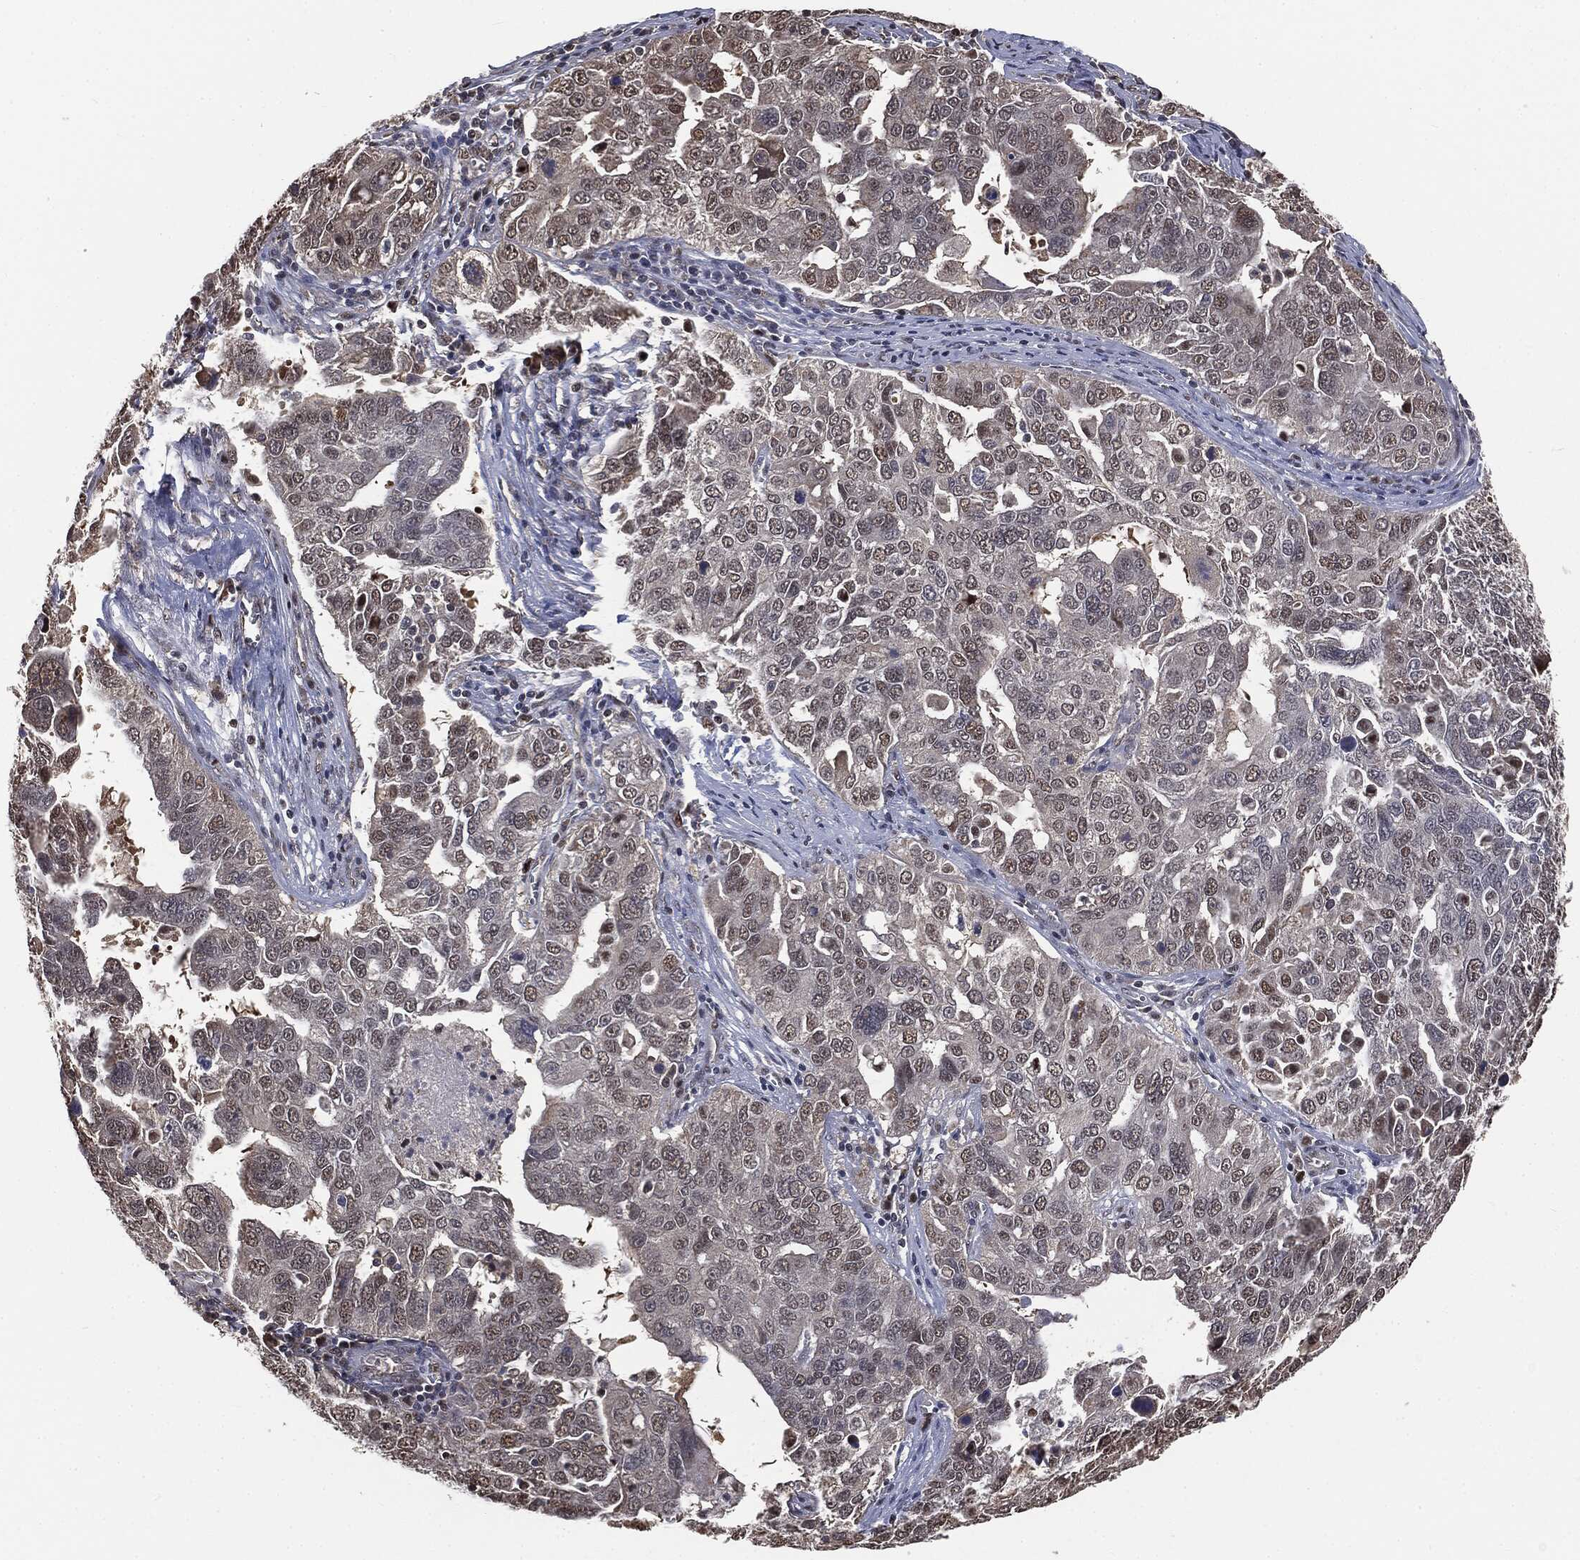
{"staining": {"intensity": "weak", "quantity": "<25%", "location": "nuclear"}, "tissue": "ovarian cancer", "cell_type": "Tumor cells", "image_type": "cancer", "snomed": [{"axis": "morphology", "description": "Carcinoma, endometroid"}, {"axis": "topography", "description": "Soft tissue"}, {"axis": "topography", "description": "Ovary"}], "caption": "DAB (3,3'-diaminobenzidine) immunohistochemical staining of human ovarian endometroid carcinoma displays no significant expression in tumor cells.", "gene": "SHLD2", "patient": {"sex": "female", "age": 52}}